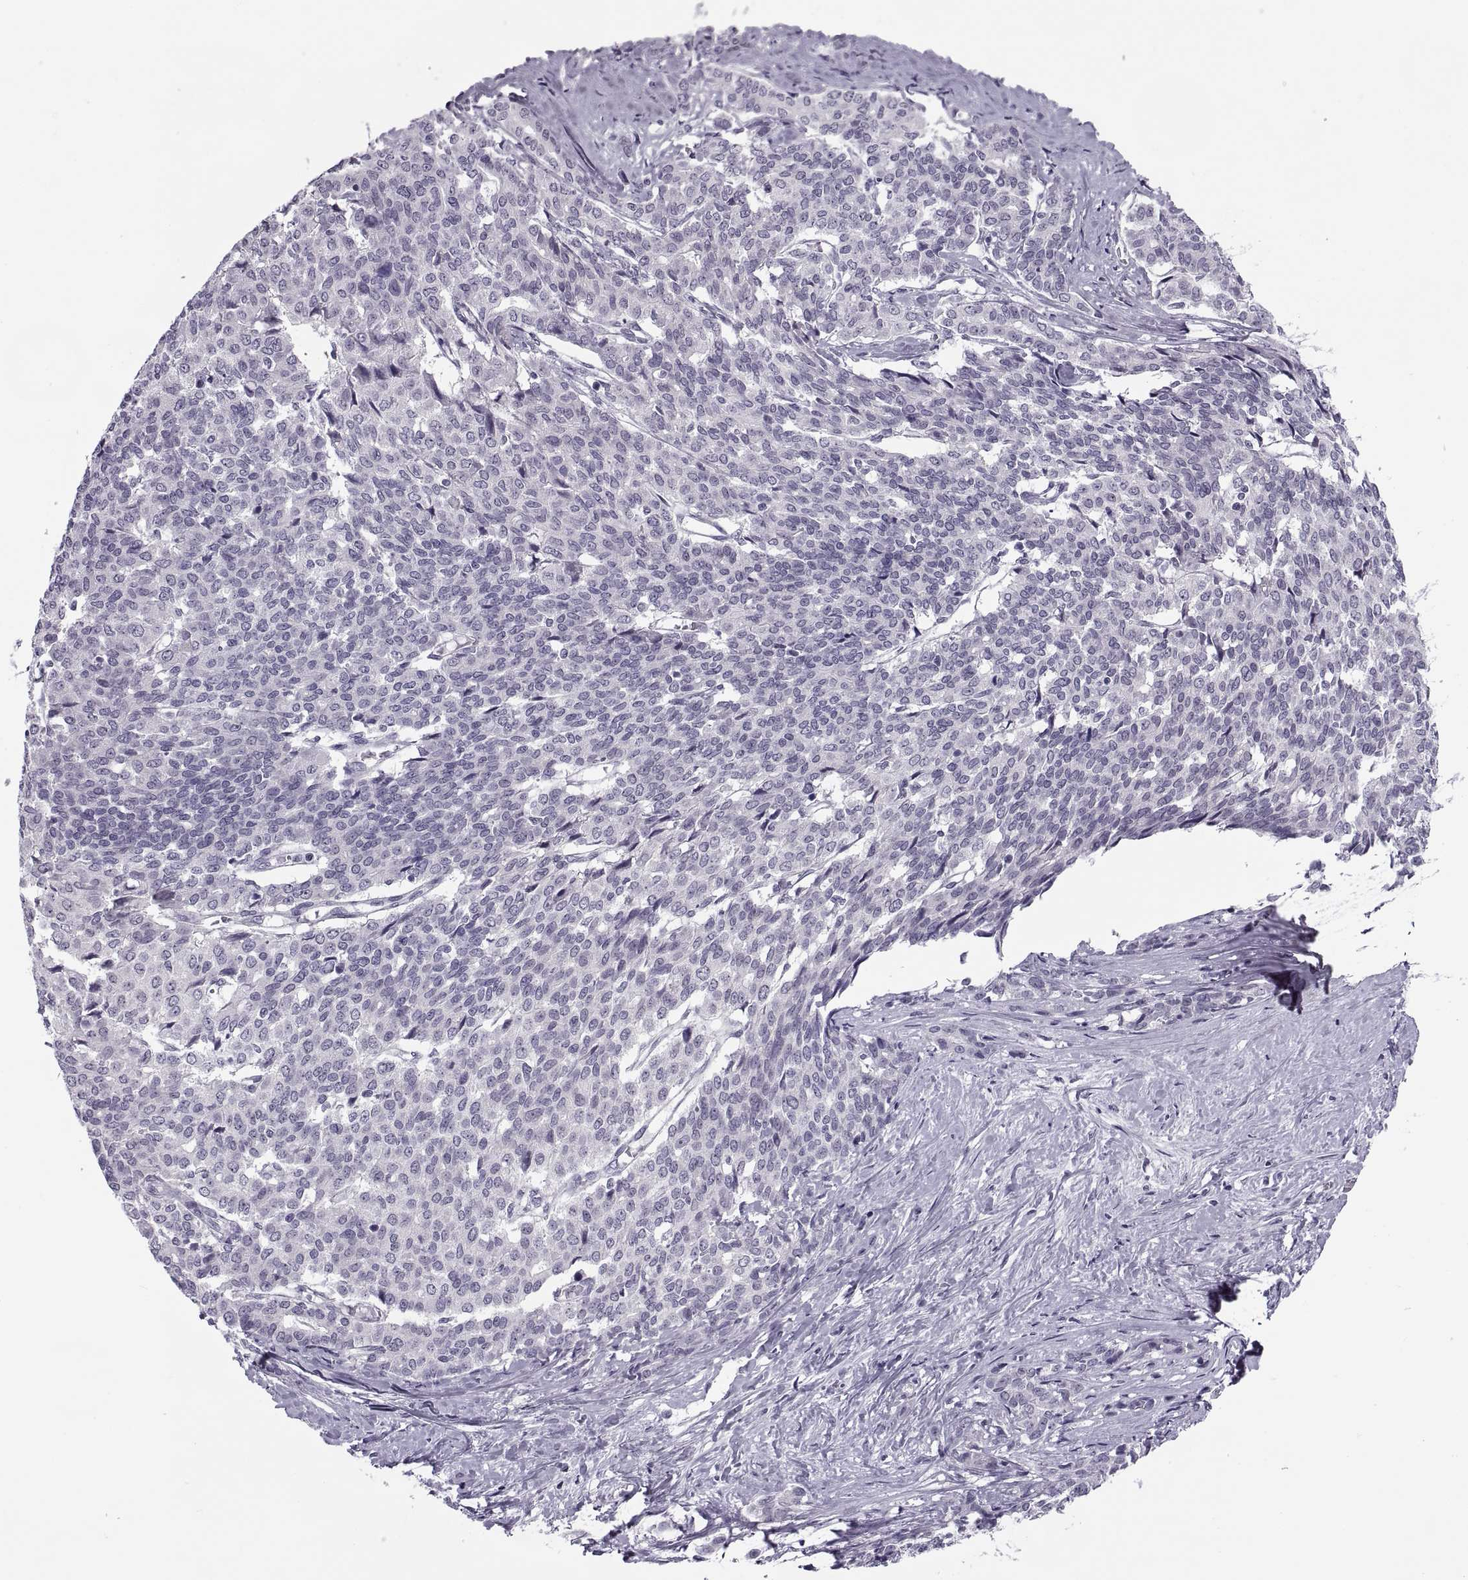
{"staining": {"intensity": "negative", "quantity": "none", "location": "none"}, "tissue": "liver cancer", "cell_type": "Tumor cells", "image_type": "cancer", "snomed": [{"axis": "morphology", "description": "Cholangiocarcinoma"}, {"axis": "topography", "description": "Liver"}], "caption": "Human liver cancer stained for a protein using immunohistochemistry (IHC) reveals no staining in tumor cells.", "gene": "TBC1D3G", "patient": {"sex": "female", "age": 47}}